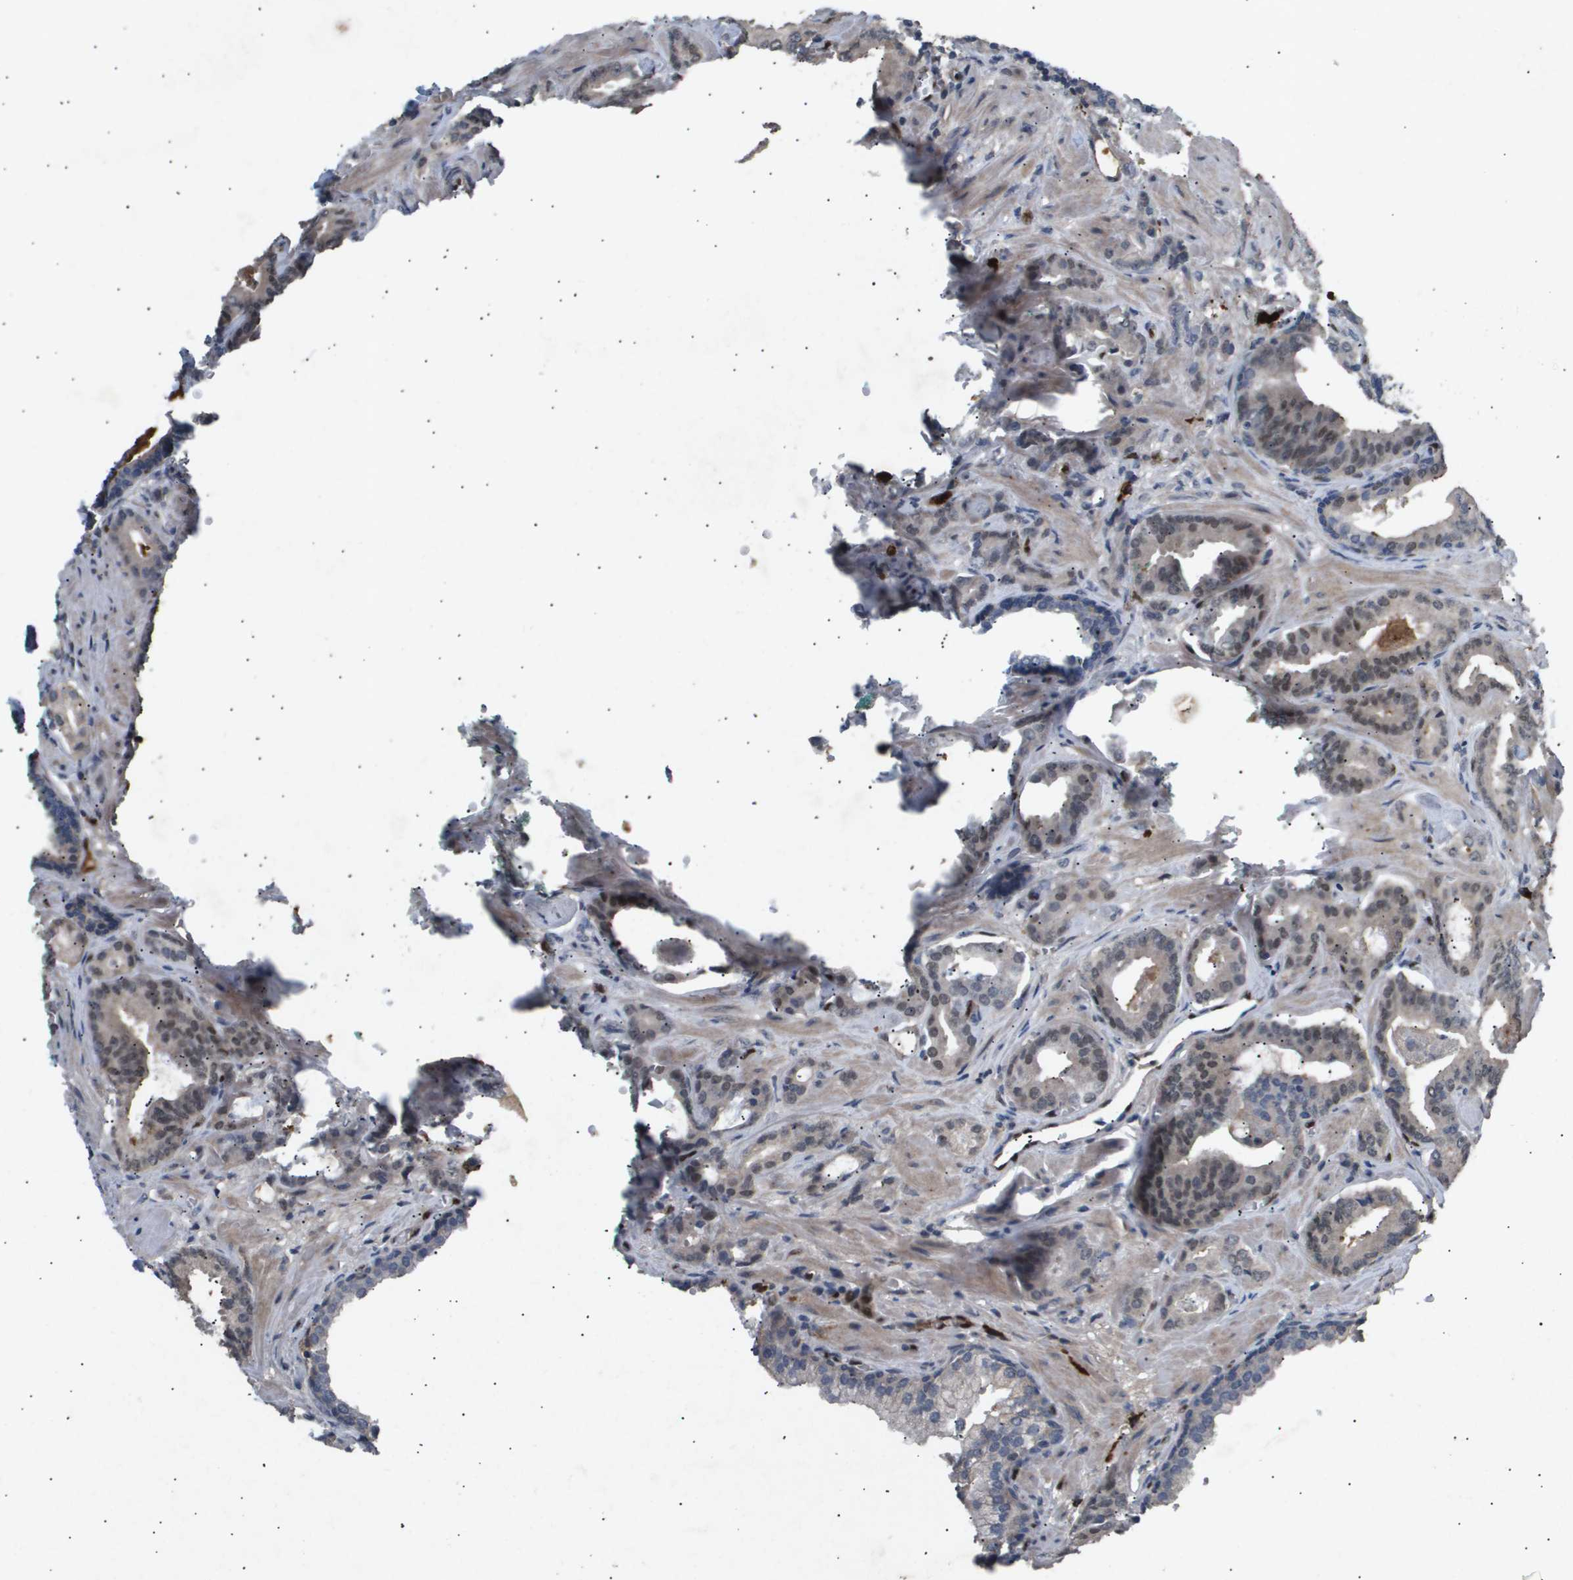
{"staining": {"intensity": "weak", "quantity": "<25%", "location": "cytoplasmic/membranous,nuclear"}, "tissue": "prostate cancer", "cell_type": "Tumor cells", "image_type": "cancer", "snomed": [{"axis": "morphology", "description": "Adenocarcinoma, Low grade"}, {"axis": "topography", "description": "Prostate"}], "caption": "Immunohistochemistry (IHC) photomicrograph of prostate adenocarcinoma (low-grade) stained for a protein (brown), which shows no positivity in tumor cells.", "gene": "ERG", "patient": {"sex": "male", "age": 53}}